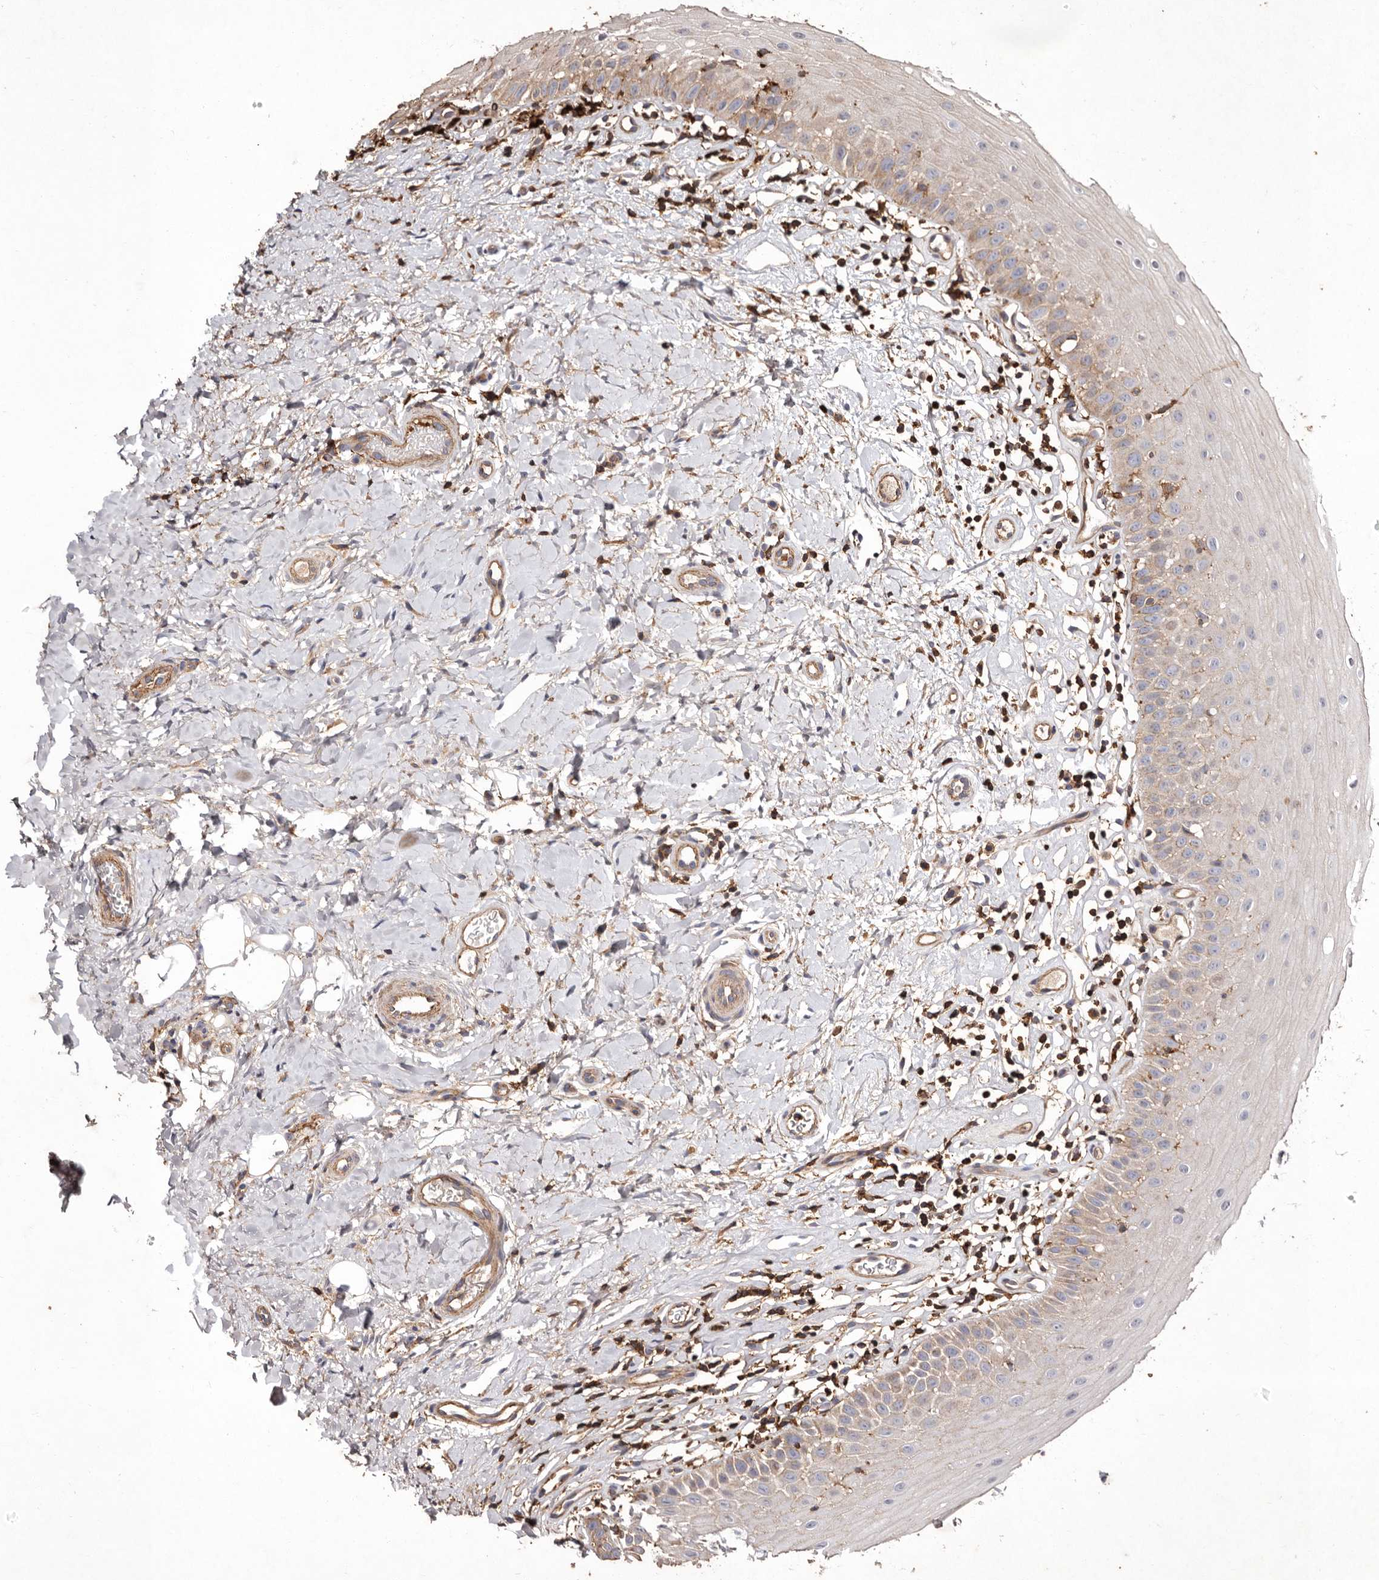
{"staining": {"intensity": "moderate", "quantity": "25%-75%", "location": "cytoplasmic/membranous"}, "tissue": "oral mucosa", "cell_type": "Squamous epithelial cells", "image_type": "normal", "snomed": [{"axis": "morphology", "description": "Normal tissue, NOS"}, {"axis": "topography", "description": "Oral tissue"}], "caption": "Immunohistochemistry (IHC) micrograph of benign oral mucosa stained for a protein (brown), which exhibits medium levels of moderate cytoplasmic/membranous staining in approximately 25%-75% of squamous epithelial cells.", "gene": "COQ8B", "patient": {"sex": "female", "age": 56}}